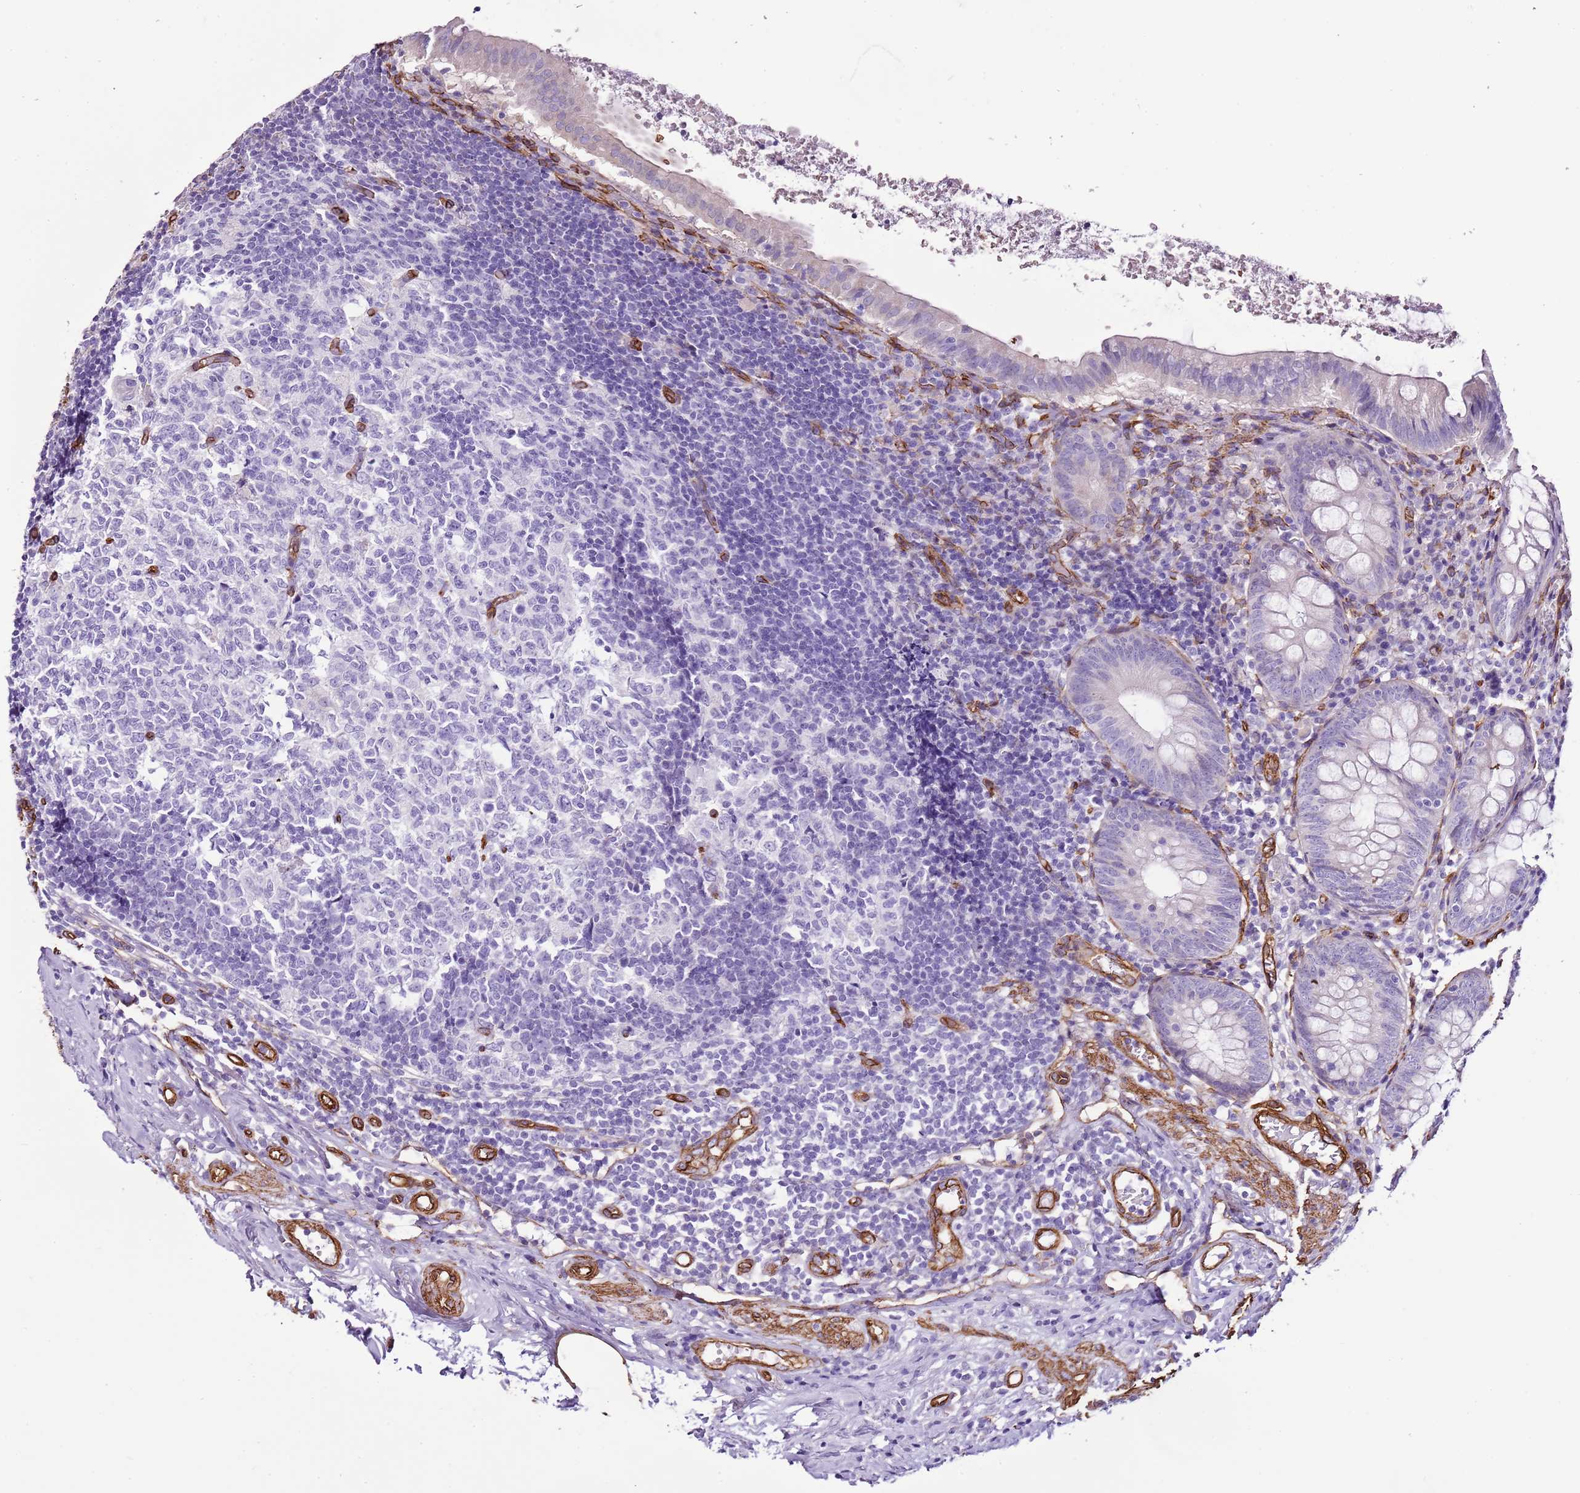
{"staining": {"intensity": "negative", "quantity": "none", "location": "none"}, "tissue": "appendix", "cell_type": "Glandular cells", "image_type": "normal", "snomed": [{"axis": "morphology", "description": "Normal tissue, NOS"}, {"axis": "topography", "description": "Appendix"}], "caption": "Appendix stained for a protein using immunohistochemistry shows no positivity glandular cells.", "gene": "CTDSPL", "patient": {"sex": "female", "age": 54}}